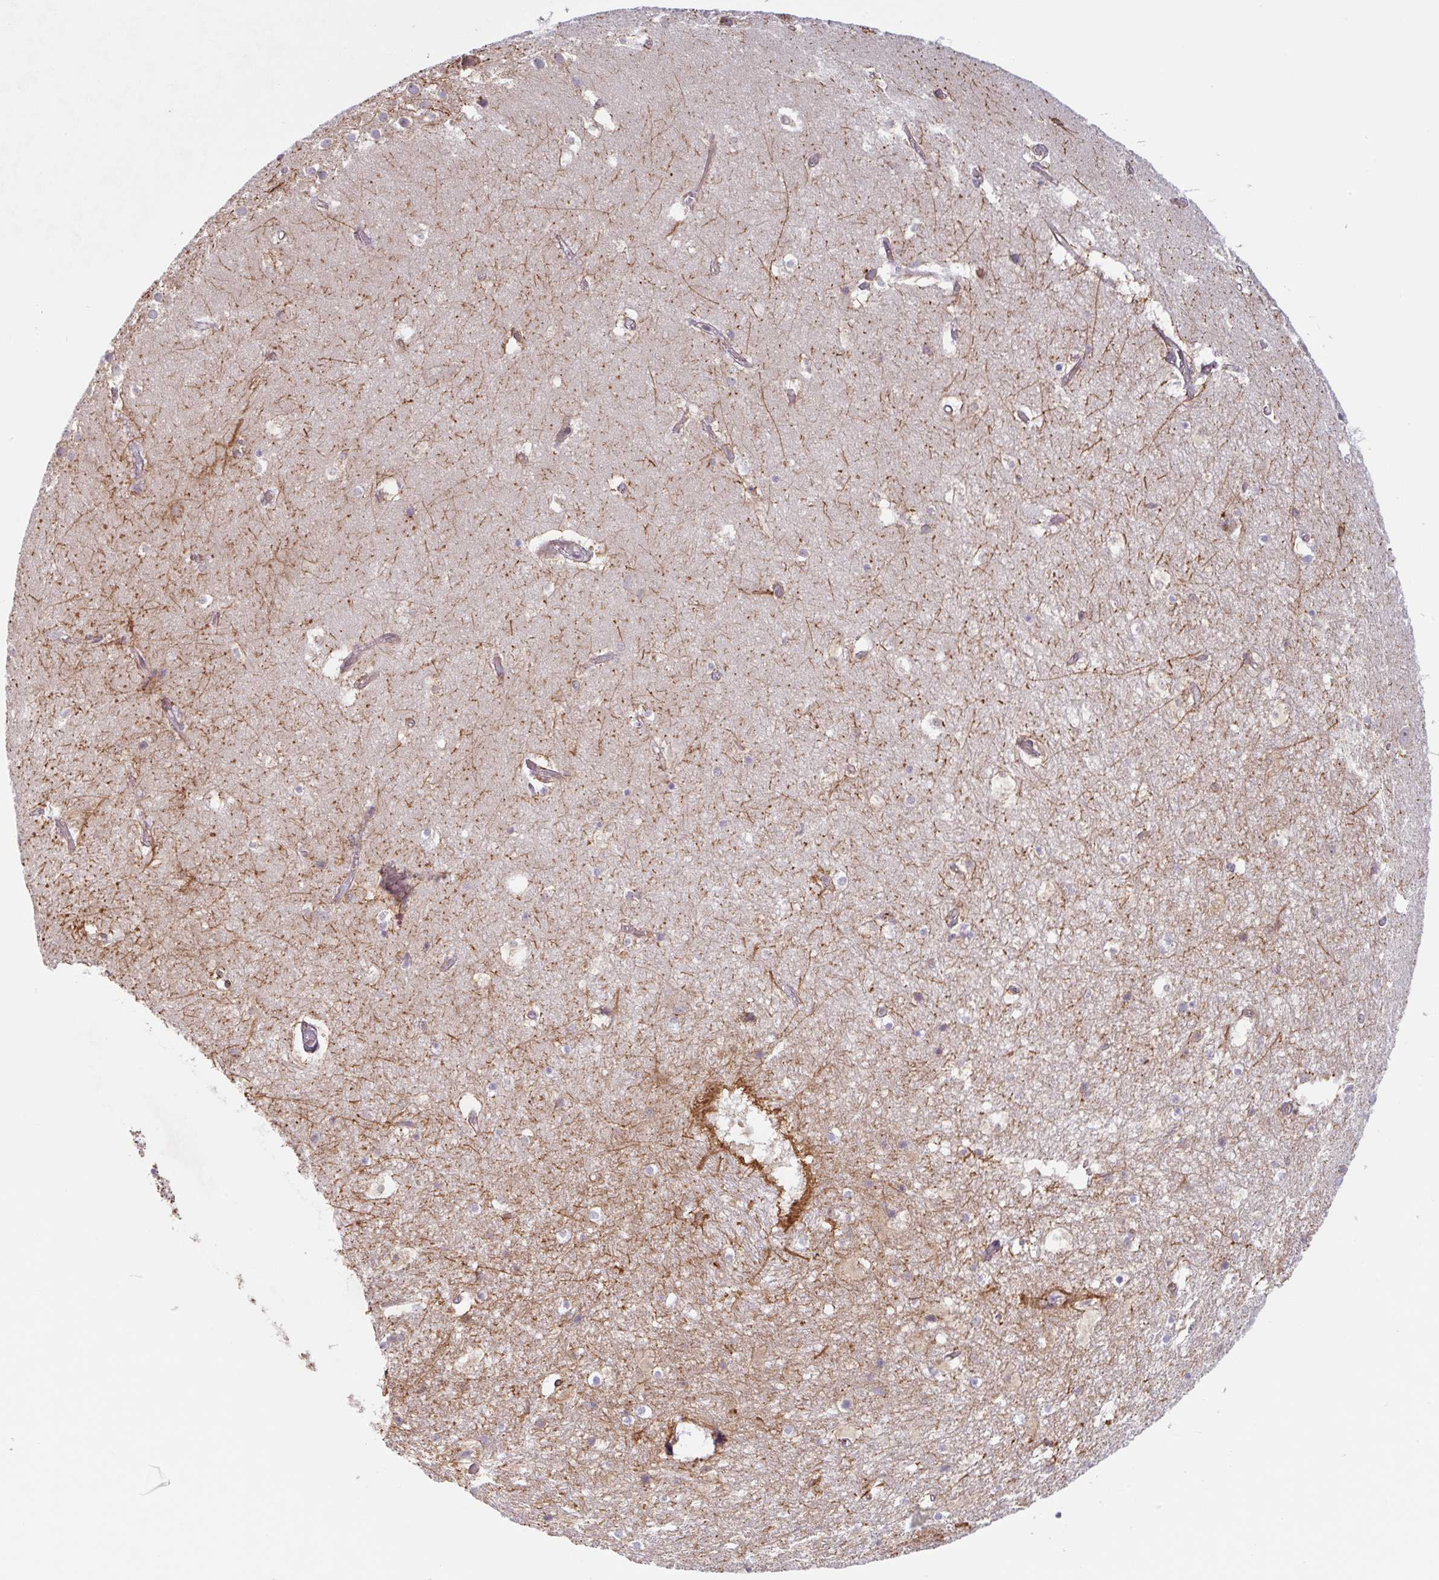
{"staining": {"intensity": "weak", "quantity": "<25%", "location": "cytoplasmic/membranous"}, "tissue": "hippocampus", "cell_type": "Glial cells", "image_type": "normal", "snomed": [{"axis": "morphology", "description": "Normal tissue, NOS"}, {"axis": "topography", "description": "Hippocampus"}], "caption": "There is no significant staining in glial cells of hippocampus. (Brightfield microscopy of DAB immunohistochemistry (IHC) at high magnification).", "gene": "RIT1", "patient": {"sex": "female", "age": 52}}